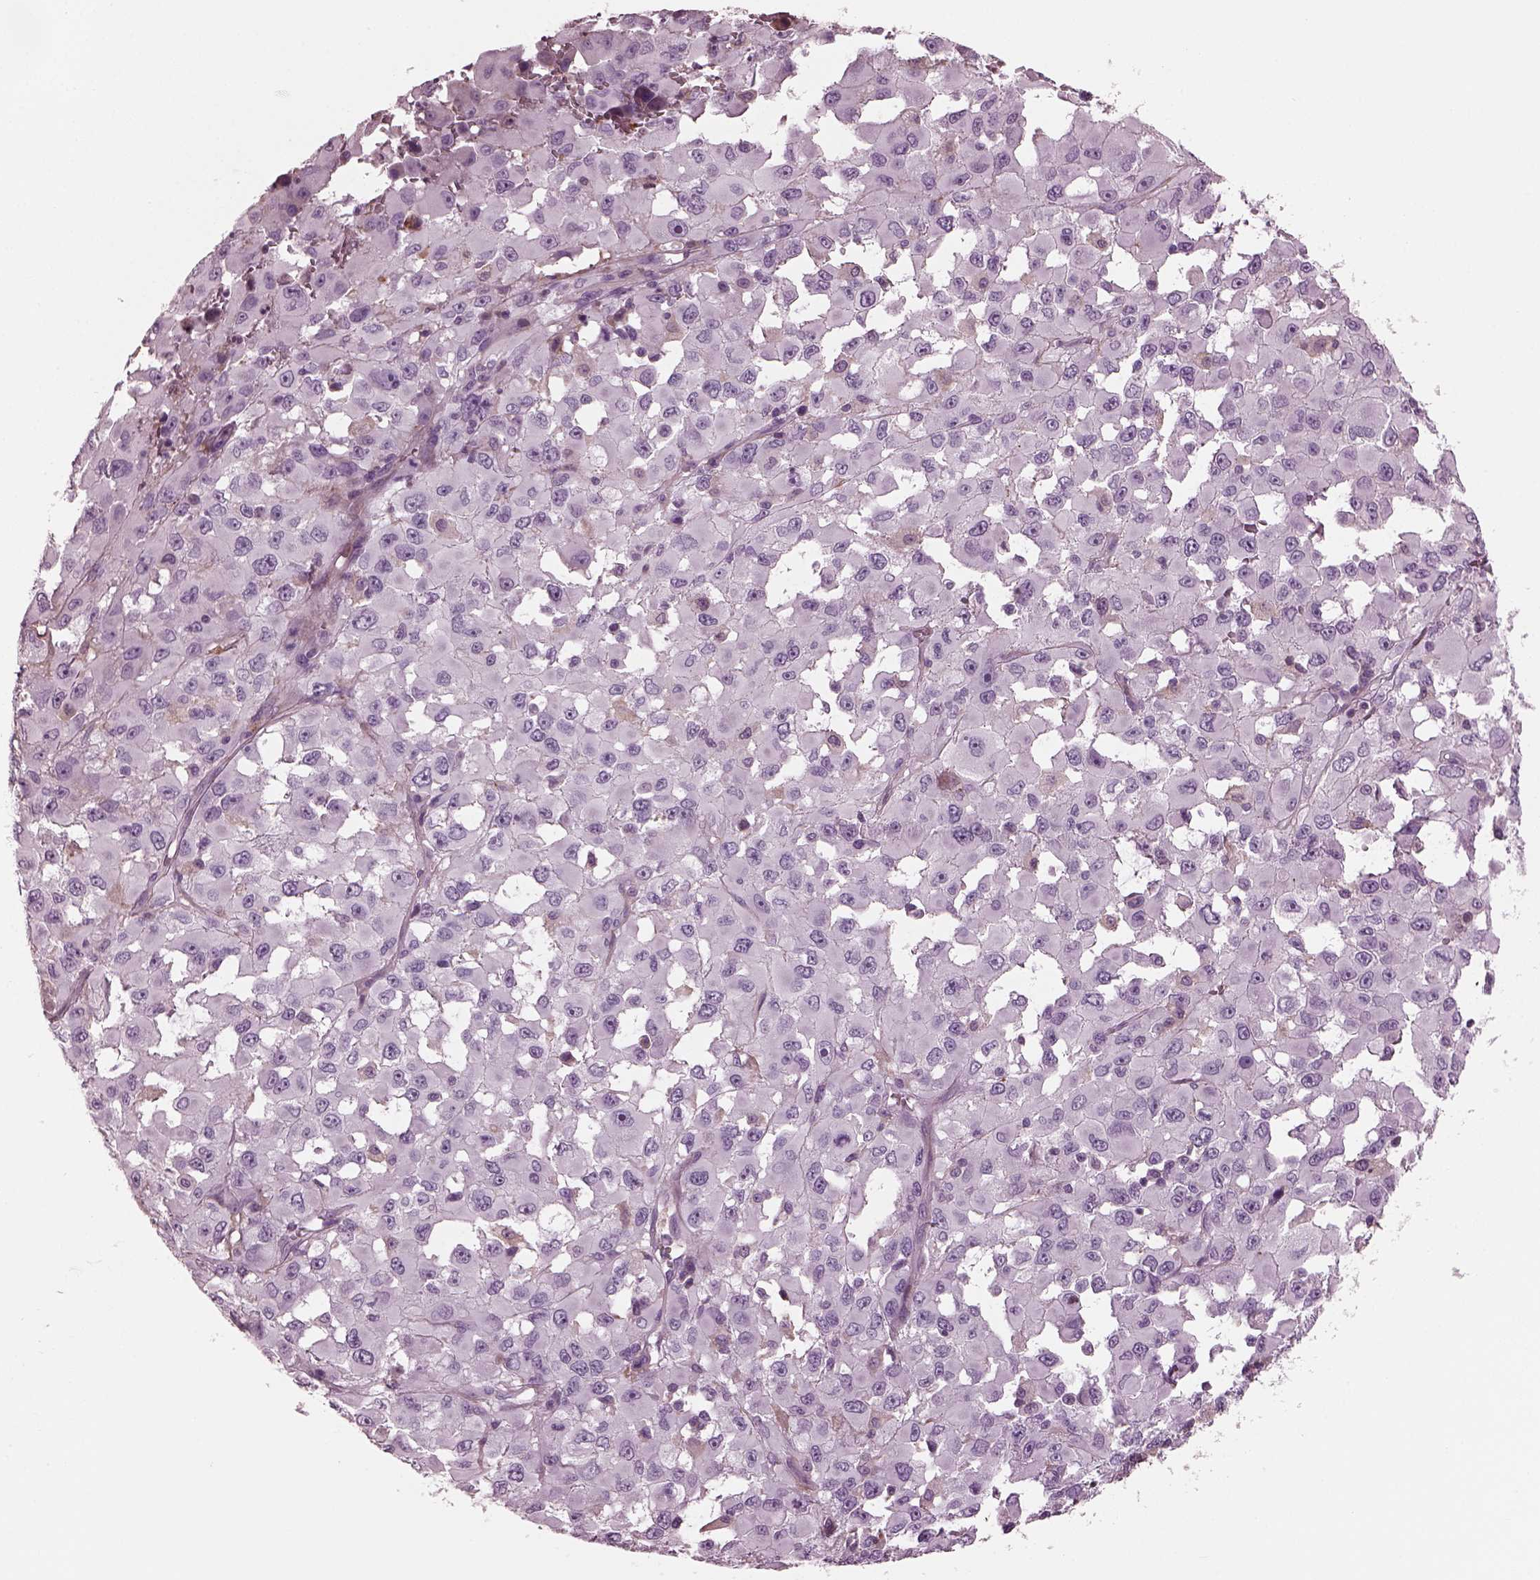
{"staining": {"intensity": "negative", "quantity": "none", "location": "none"}, "tissue": "melanoma", "cell_type": "Tumor cells", "image_type": "cancer", "snomed": [{"axis": "morphology", "description": "Malignant melanoma, Metastatic site"}, {"axis": "topography", "description": "Lymph node"}], "caption": "Melanoma stained for a protein using immunohistochemistry (IHC) demonstrates no staining tumor cells.", "gene": "GDF11", "patient": {"sex": "male", "age": 50}}